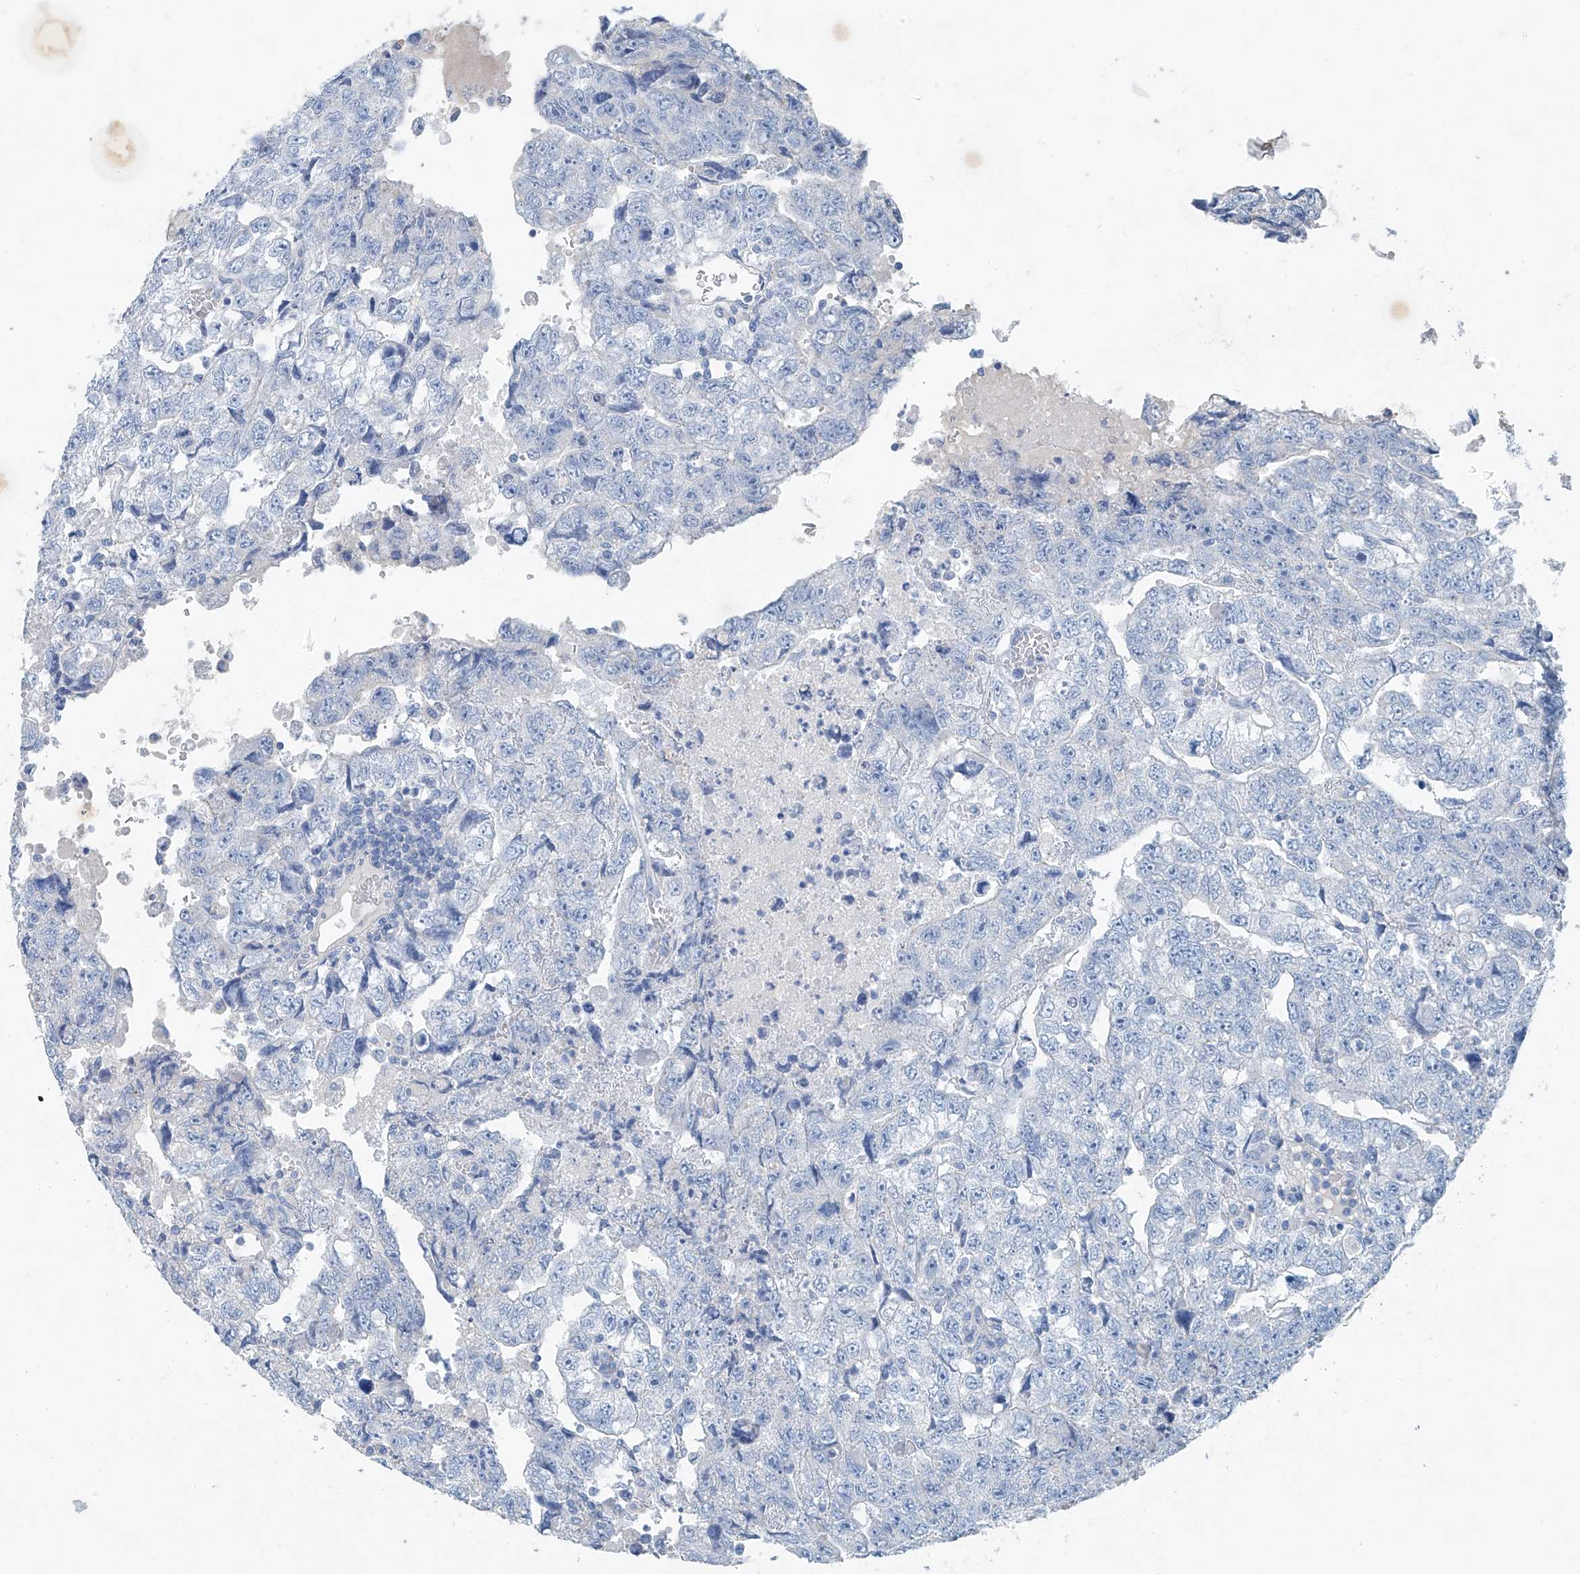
{"staining": {"intensity": "negative", "quantity": "none", "location": "none"}, "tissue": "testis cancer", "cell_type": "Tumor cells", "image_type": "cancer", "snomed": [{"axis": "morphology", "description": "Carcinoma, Embryonal, NOS"}, {"axis": "topography", "description": "Testis"}], "caption": "High magnification brightfield microscopy of testis embryonal carcinoma stained with DAB (brown) and counterstained with hematoxylin (blue): tumor cells show no significant staining.", "gene": "C1orf87", "patient": {"sex": "male", "age": 36}}